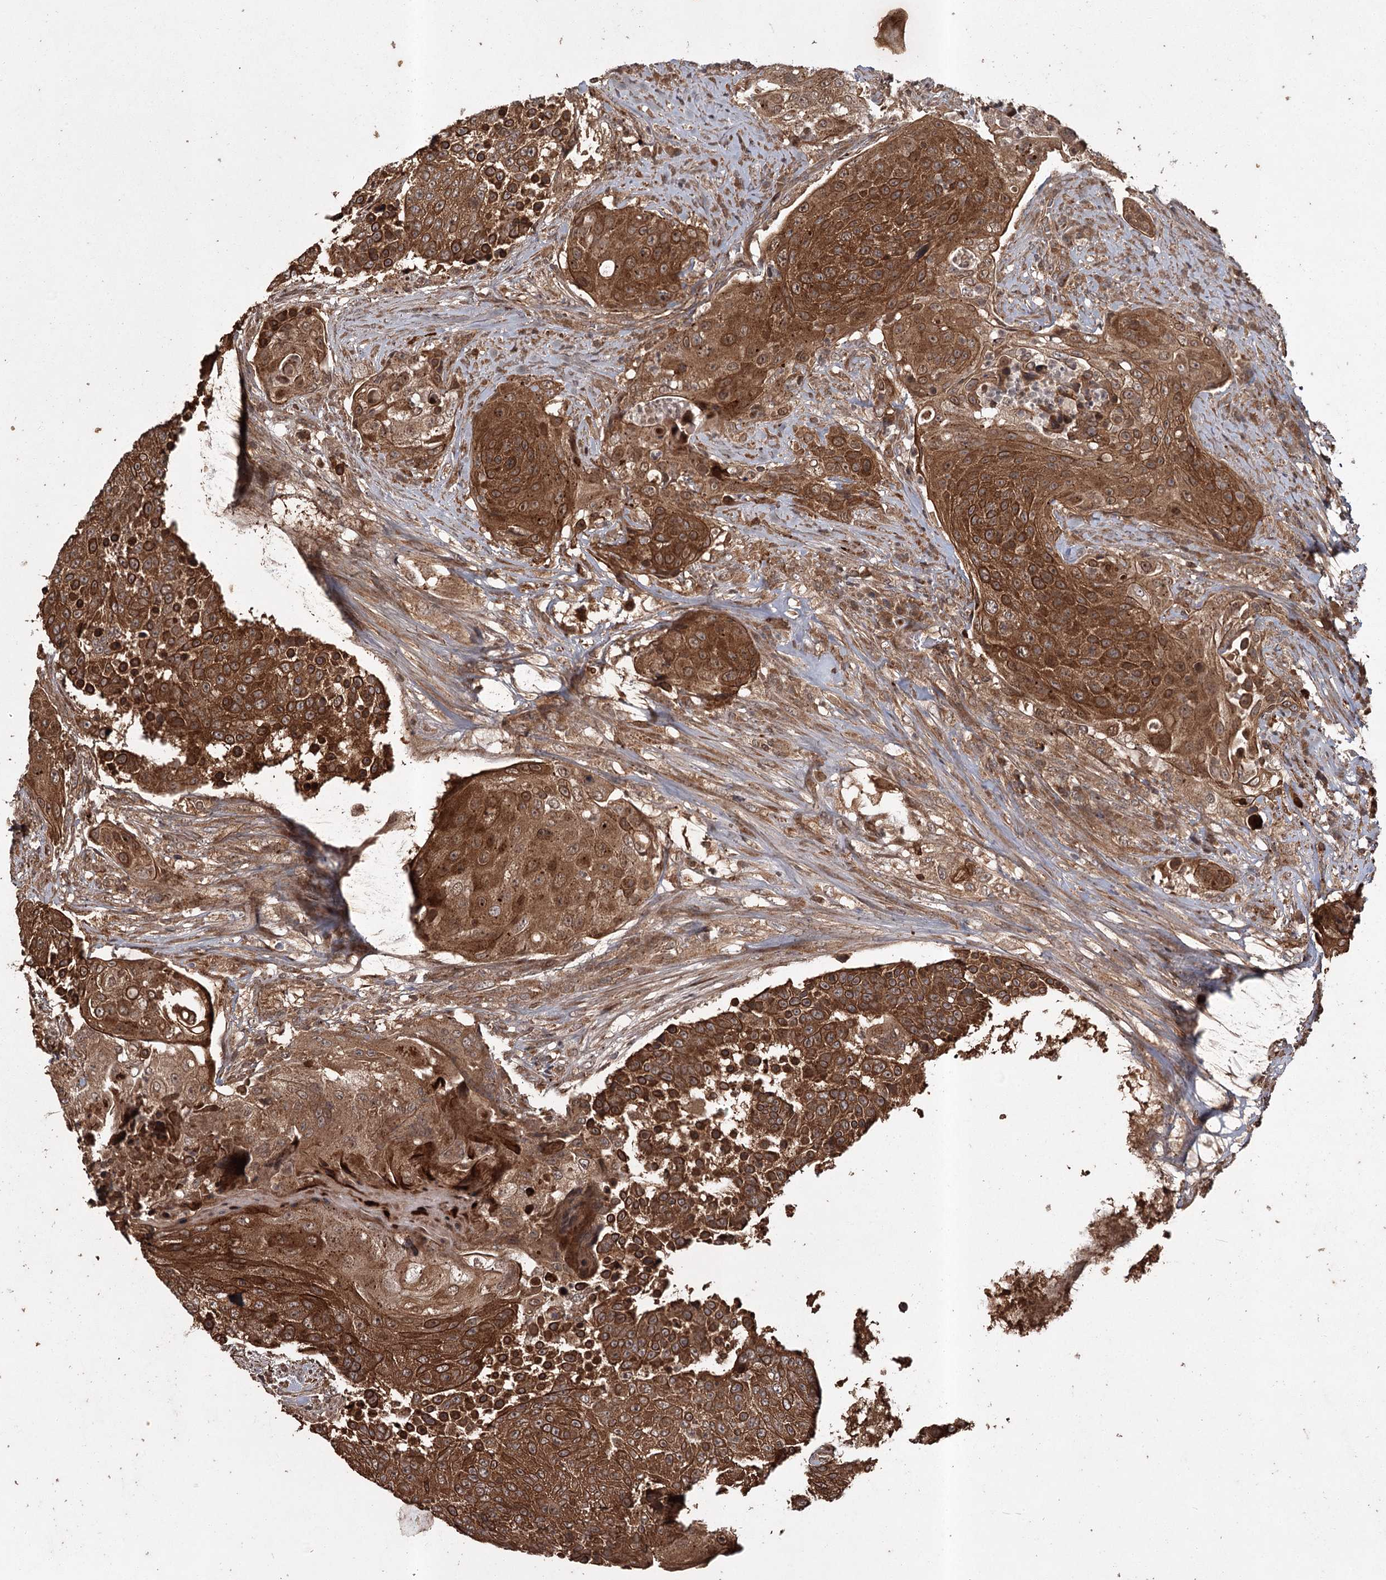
{"staining": {"intensity": "strong", "quantity": ">75%", "location": "cytoplasmic/membranous"}, "tissue": "urothelial cancer", "cell_type": "Tumor cells", "image_type": "cancer", "snomed": [{"axis": "morphology", "description": "Urothelial carcinoma, High grade"}, {"axis": "topography", "description": "Urinary bladder"}], "caption": "A photomicrograph of human urothelial carcinoma (high-grade) stained for a protein shows strong cytoplasmic/membranous brown staining in tumor cells.", "gene": "RPAP3", "patient": {"sex": "female", "age": 63}}